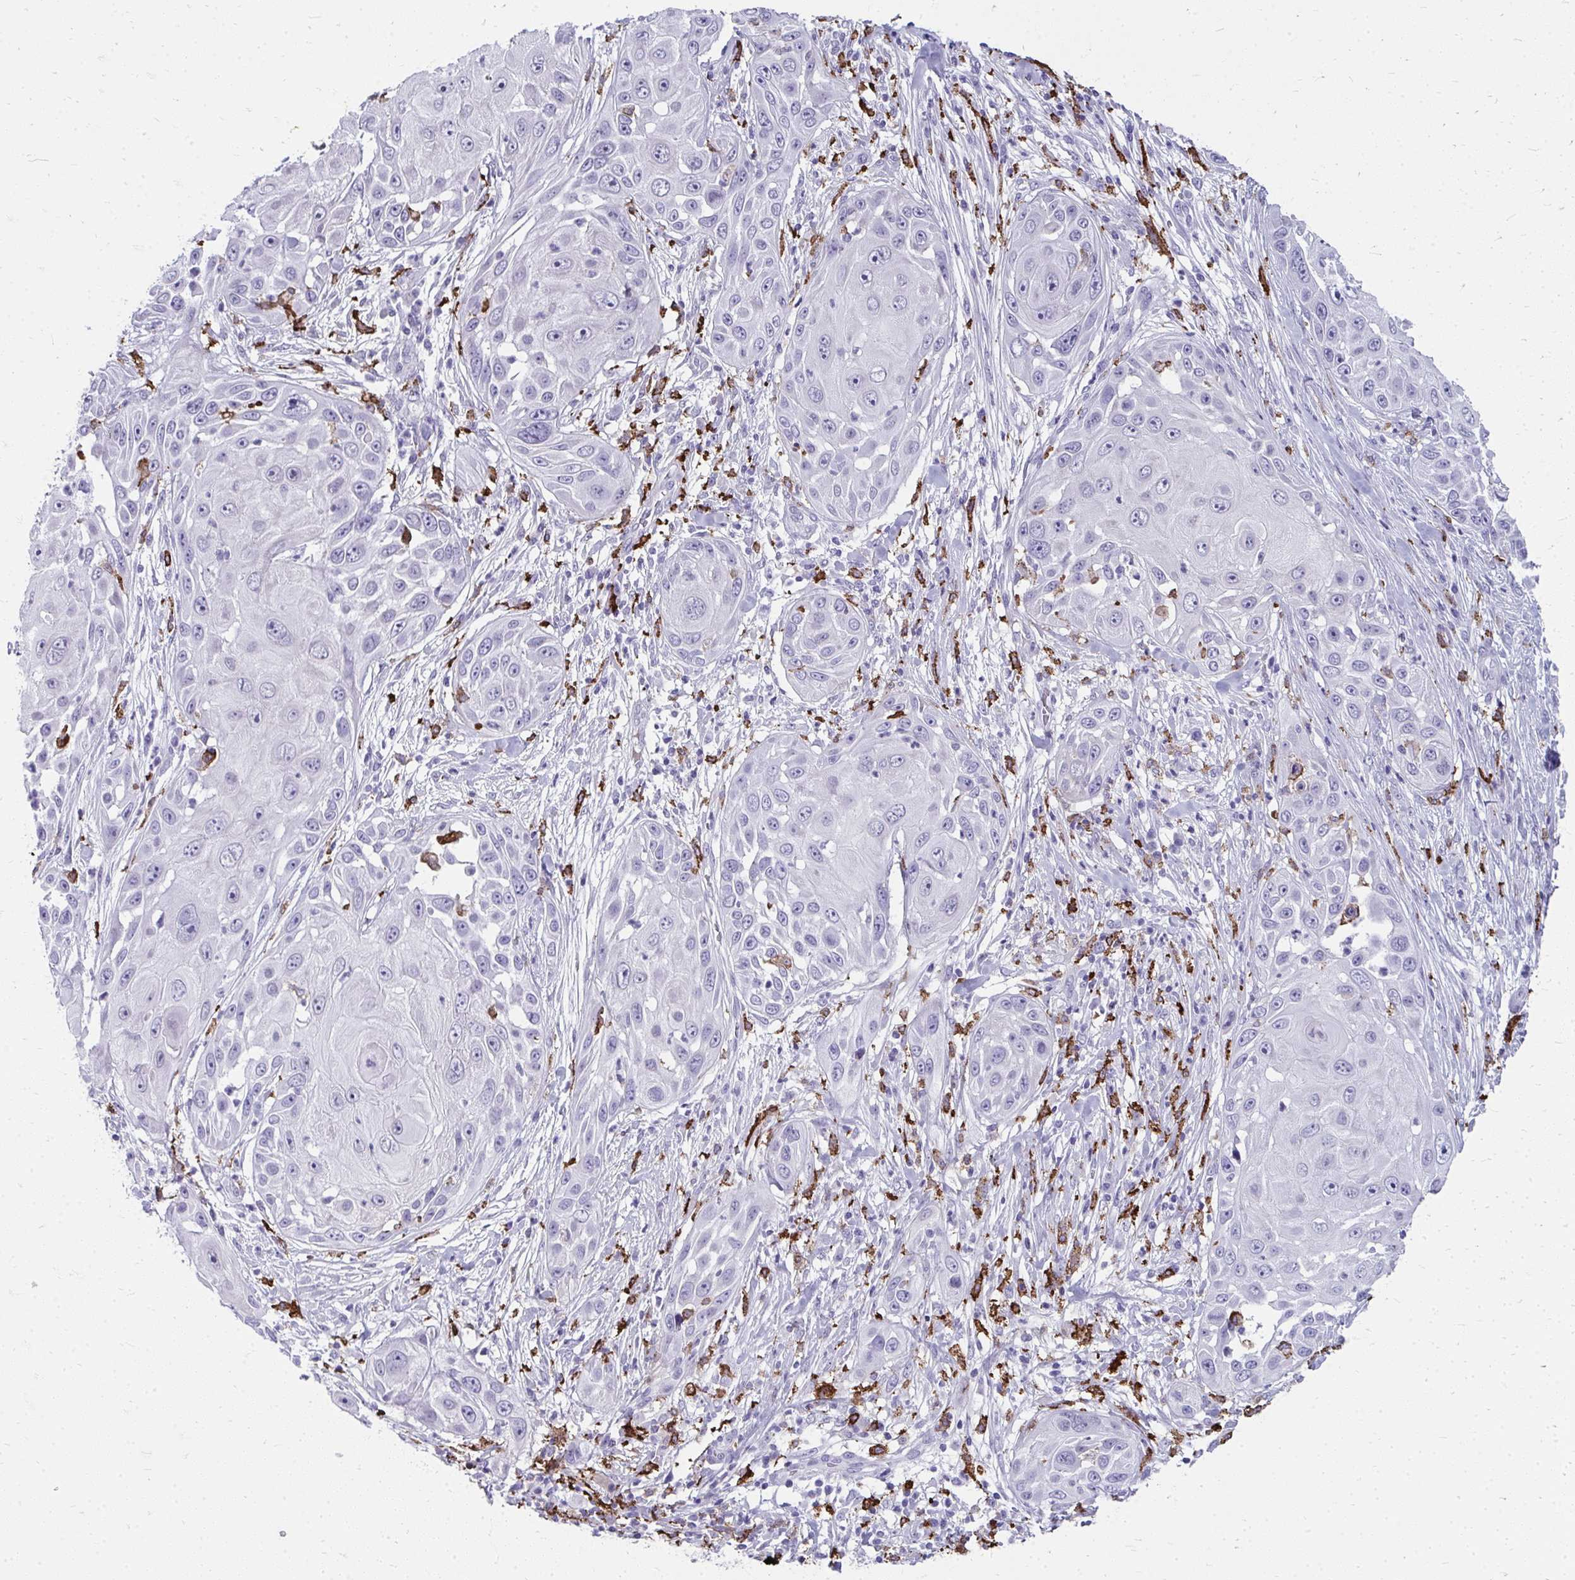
{"staining": {"intensity": "negative", "quantity": "none", "location": "none"}, "tissue": "skin cancer", "cell_type": "Tumor cells", "image_type": "cancer", "snomed": [{"axis": "morphology", "description": "Squamous cell carcinoma, NOS"}, {"axis": "topography", "description": "Skin"}], "caption": "Immunohistochemistry photomicrograph of human skin cancer stained for a protein (brown), which reveals no expression in tumor cells.", "gene": "CD163", "patient": {"sex": "female", "age": 44}}